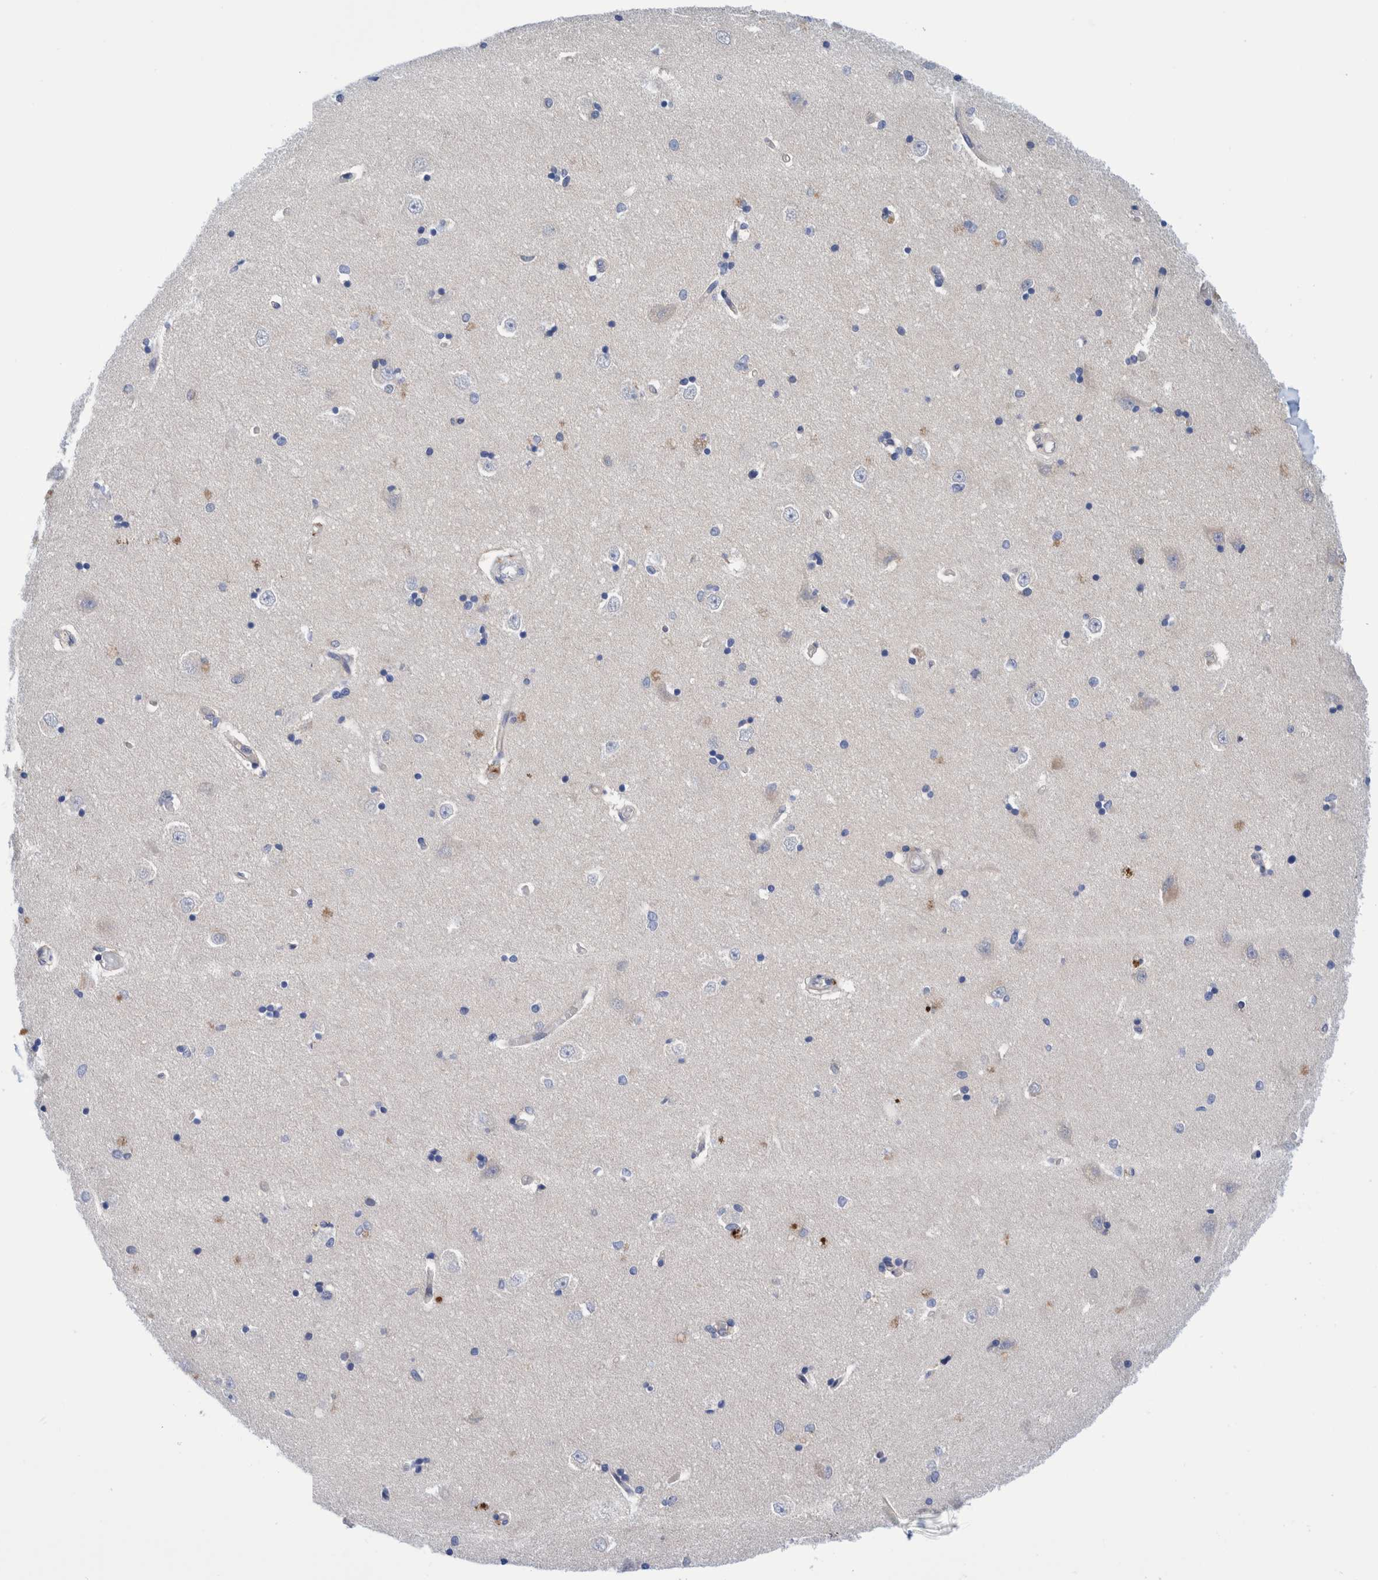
{"staining": {"intensity": "negative", "quantity": "none", "location": "none"}, "tissue": "hippocampus", "cell_type": "Glial cells", "image_type": "normal", "snomed": [{"axis": "morphology", "description": "Normal tissue, NOS"}, {"axis": "topography", "description": "Hippocampus"}], "caption": "This is a image of IHC staining of normal hippocampus, which shows no expression in glial cells. The staining is performed using DAB (3,3'-diaminobenzidine) brown chromogen with nuclei counter-stained in using hematoxylin.", "gene": "PFAS", "patient": {"sex": "male", "age": 45}}